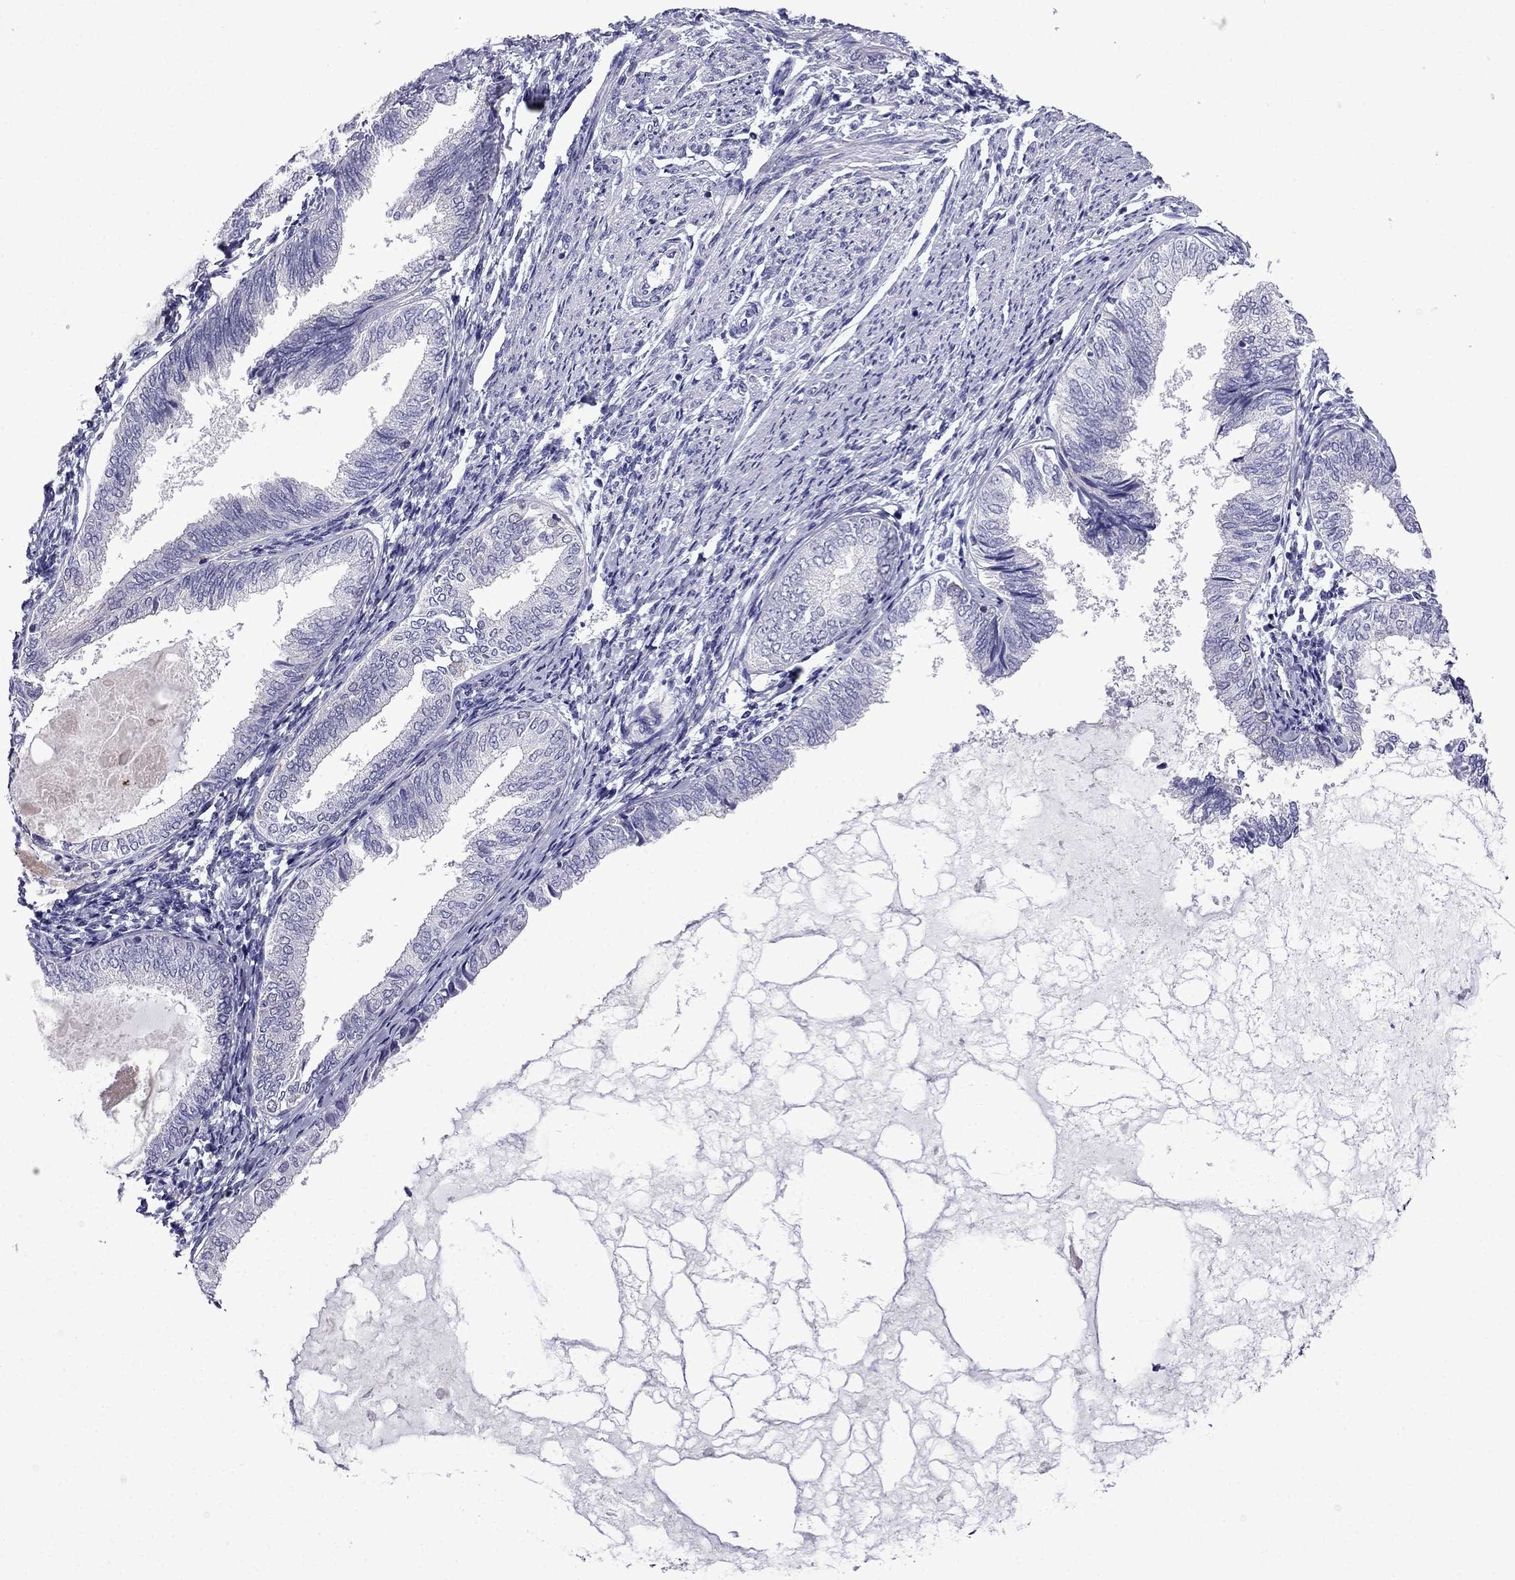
{"staining": {"intensity": "negative", "quantity": "none", "location": "none"}, "tissue": "endometrial cancer", "cell_type": "Tumor cells", "image_type": "cancer", "snomed": [{"axis": "morphology", "description": "Adenocarcinoma, NOS"}, {"axis": "topography", "description": "Endometrium"}], "caption": "Tumor cells show no significant protein positivity in adenocarcinoma (endometrial). (Stains: DAB (3,3'-diaminobenzidine) immunohistochemistry with hematoxylin counter stain, Microscopy: brightfield microscopy at high magnification).", "gene": "POM121L12", "patient": {"sex": "female", "age": 68}}